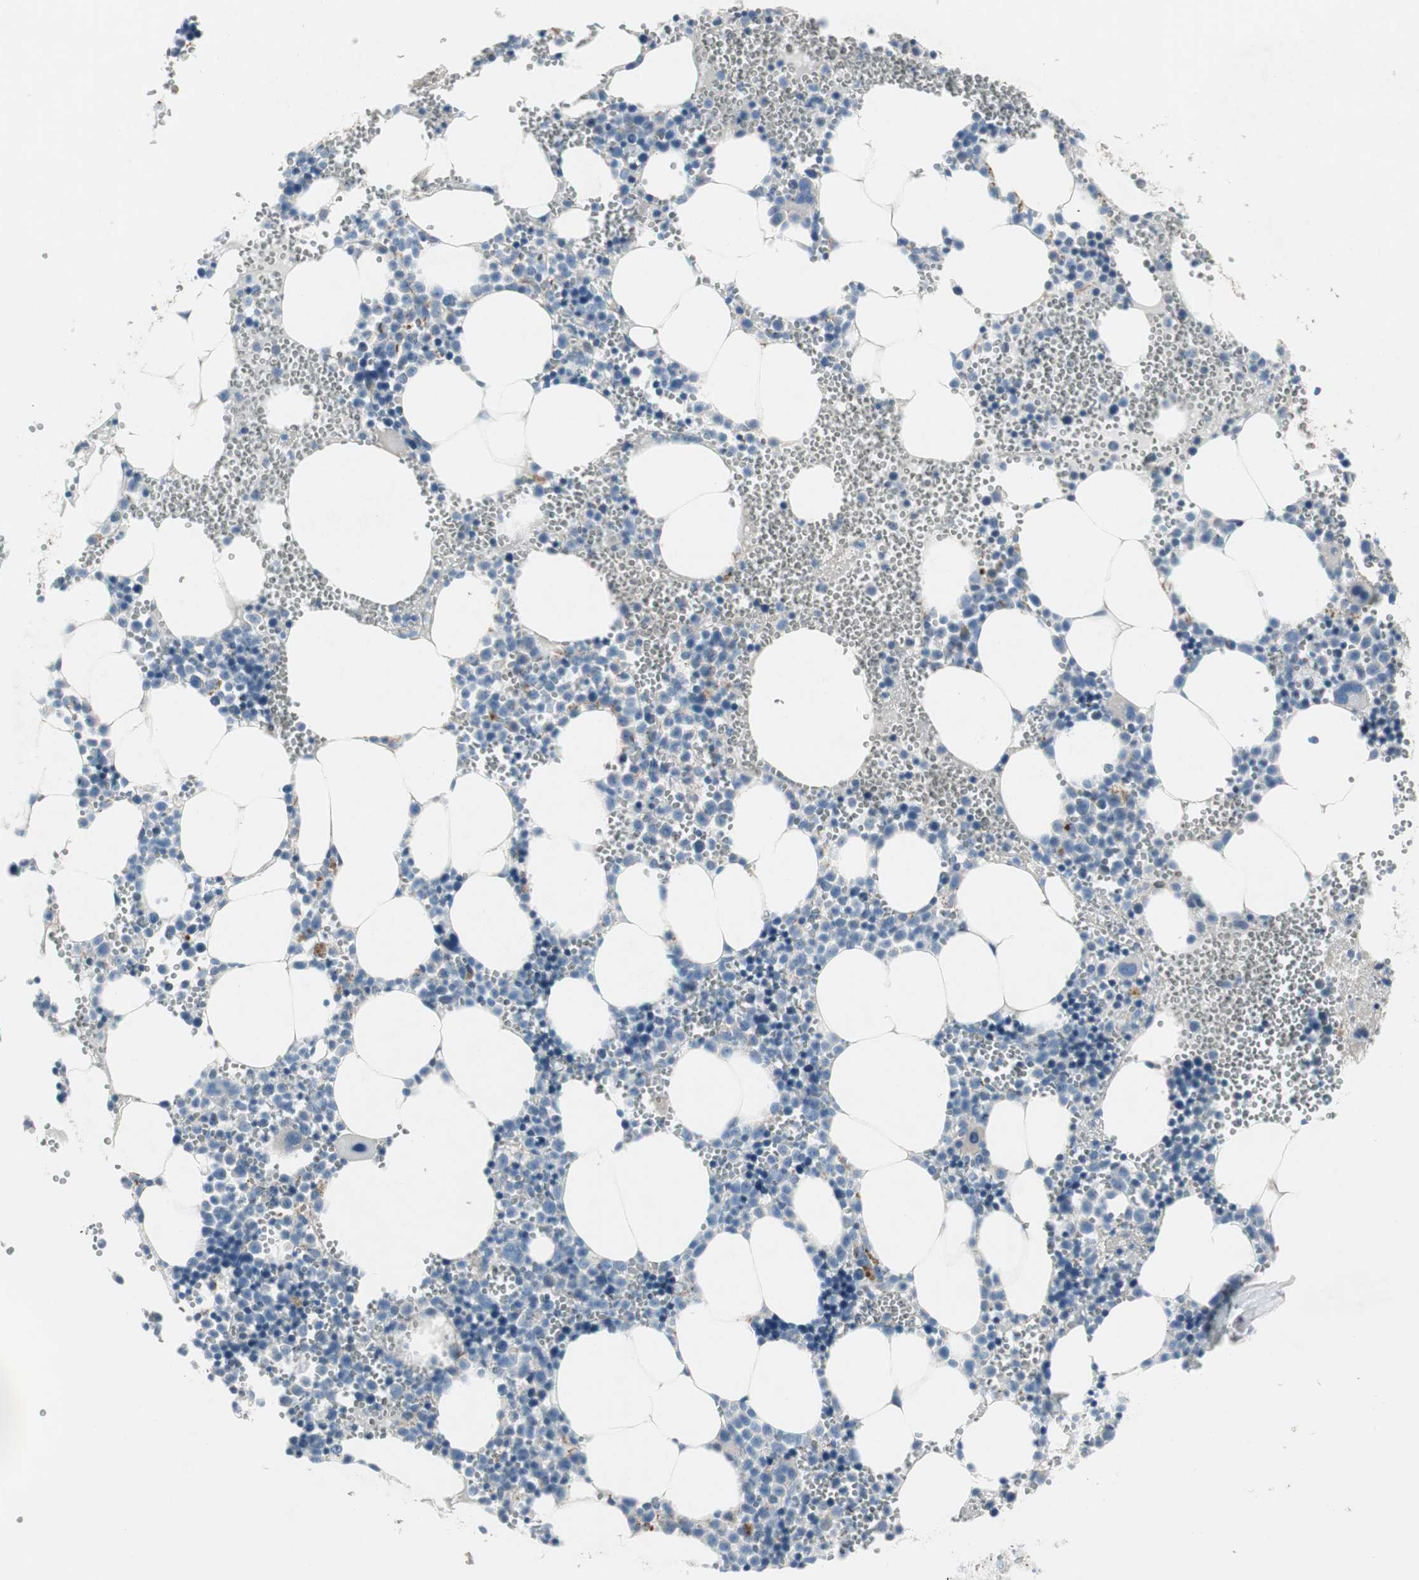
{"staining": {"intensity": "moderate", "quantity": "<25%", "location": "cytoplasmic/membranous"}, "tissue": "bone marrow", "cell_type": "Hematopoietic cells", "image_type": "normal", "snomed": [{"axis": "morphology", "description": "Normal tissue, NOS"}, {"axis": "morphology", "description": "Inflammation, NOS"}, {"axis": "topography", "description": "Bone marrow"}], "caption": "A low amount of moderate cytoplasmic/membranous expression is identified in about <25% of hematopoietic cells in benign bone marrow.", "gene": "PIGR", "patient": {"sex": "male", "age": 42}}